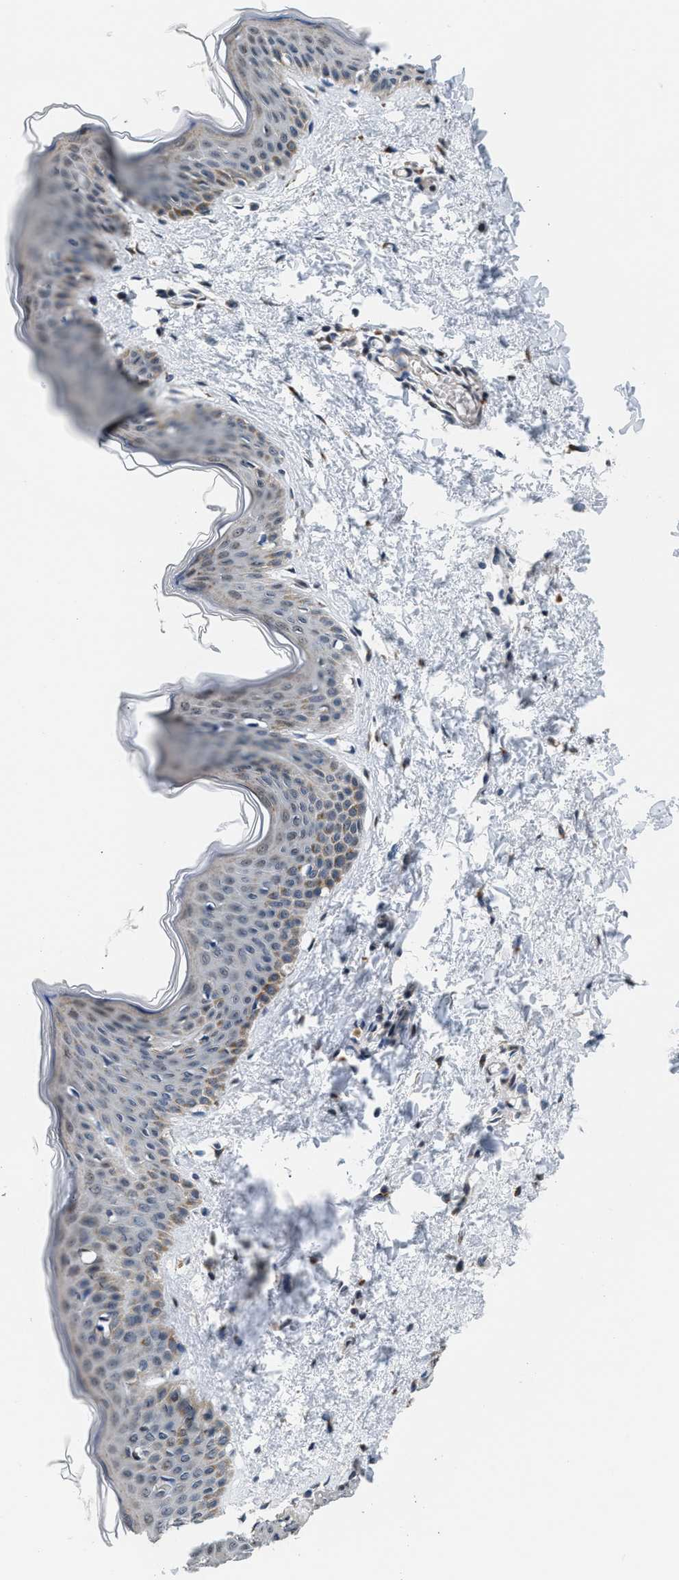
{"staining": {"intensity": "negative", "quantity": "none", "location": "none"}, "tissue": "skin", "cell_type": "Fibroblasts", "image_type": "normal", "snomed": [{"axis": "morphology", "description": "Normal tissue, NOS"}, {"axis": "topography", "description": "Skin"}], "caption": "Fibroblasts show no significant protein positivity in benign skin.", "gene": "KCNMB2", "patient": {"sex": "female", "age": 17}}